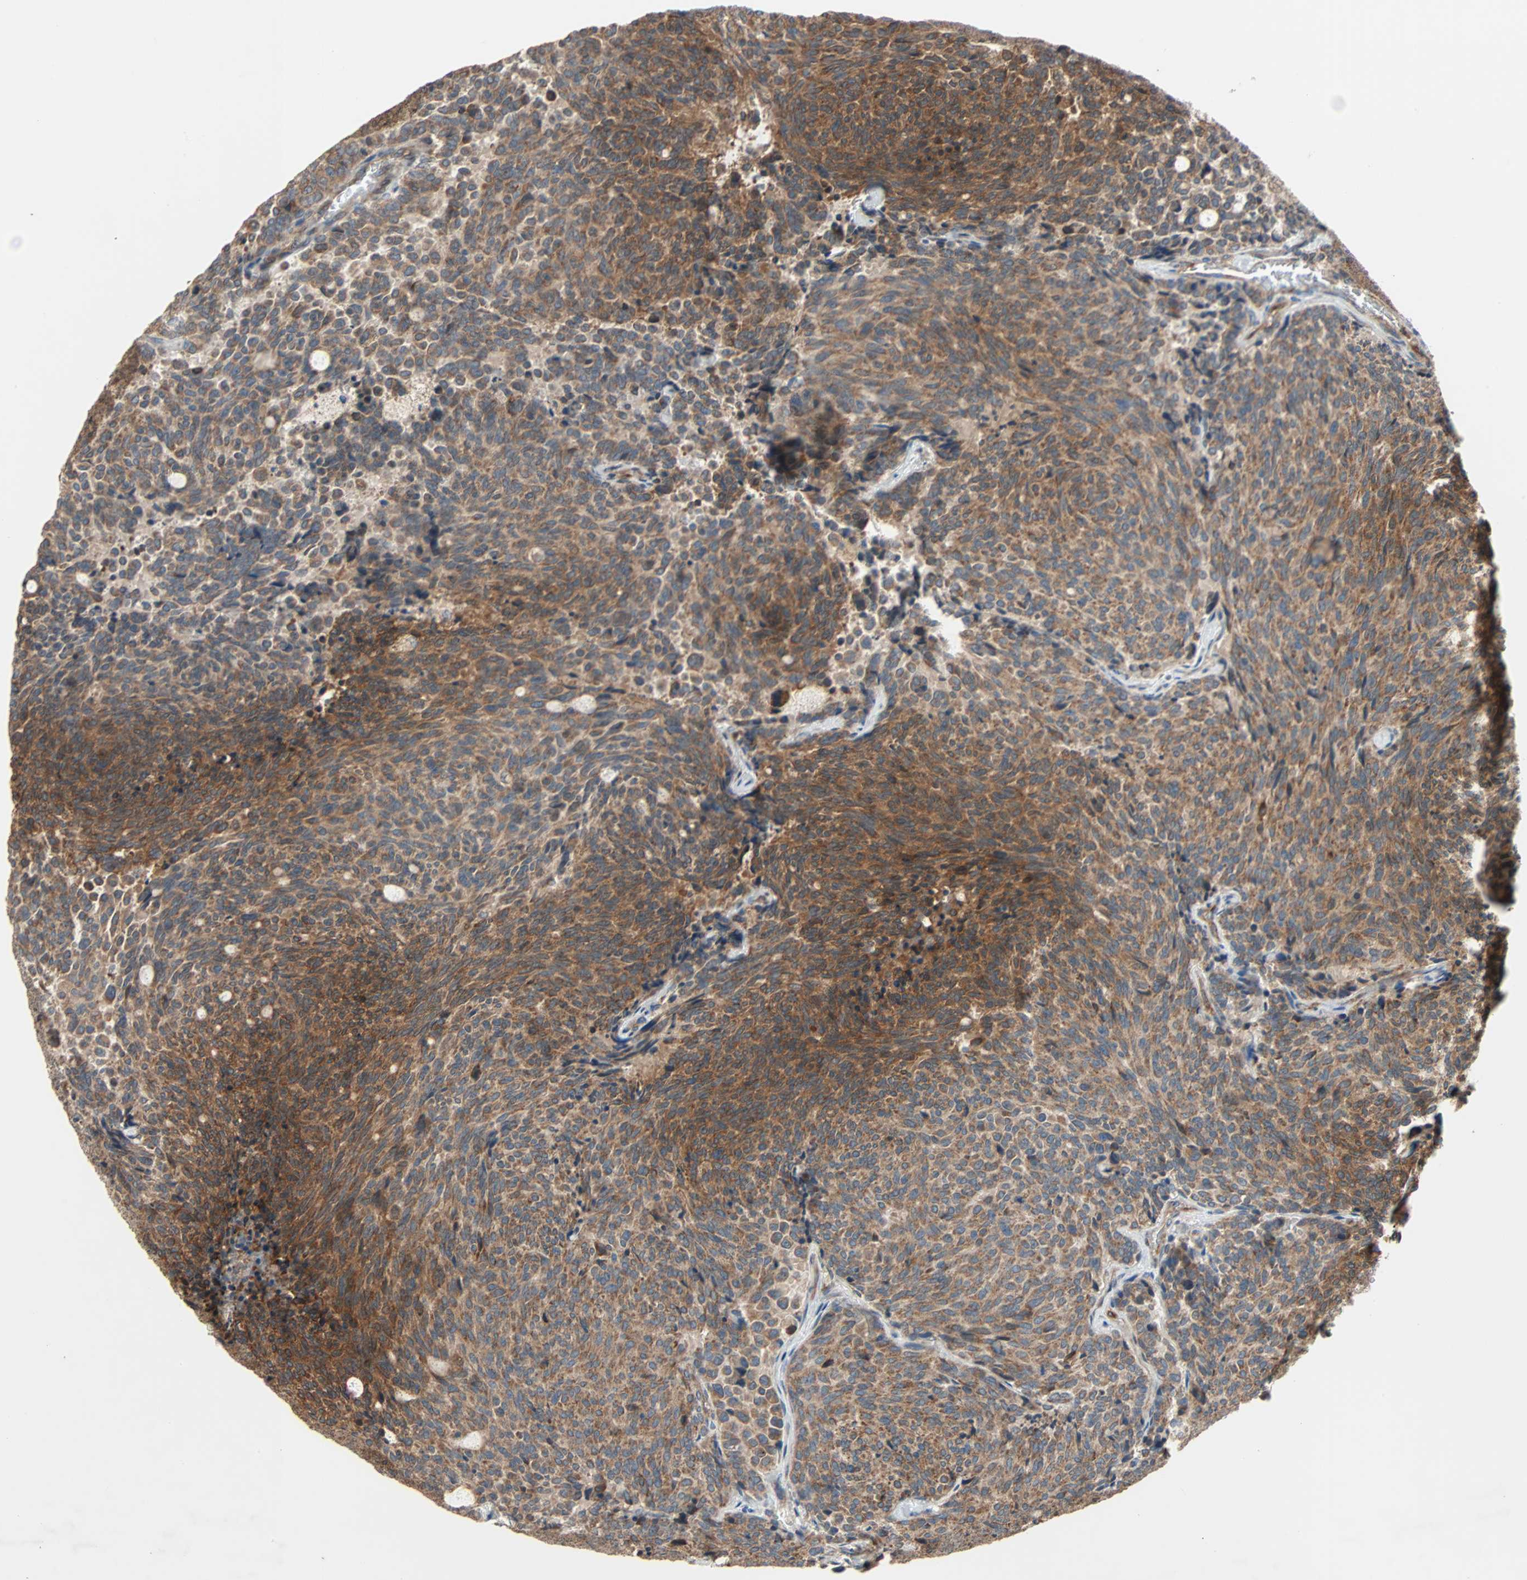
{"staining": {"intensity": "strong", "quantity": ">75%", "location": "cytoplasmic/membranous"}, "tissue": "carcinoid", "cell_type": "Tumor cells", "image_type": "cancer", "snomed": [{"axis": "morphology", "description": "Carcinoid, malignant, NOS"}, {"axis": "topography", "description": "Pancreas"}], "caption": "Immunohistochemical staining of human carcinoid shows strong cytoplasmic/membranous protein expression in about >75% of tumor cells.", "gene": "XYLT1", "patient": {"sex": "female", "age": 54}}